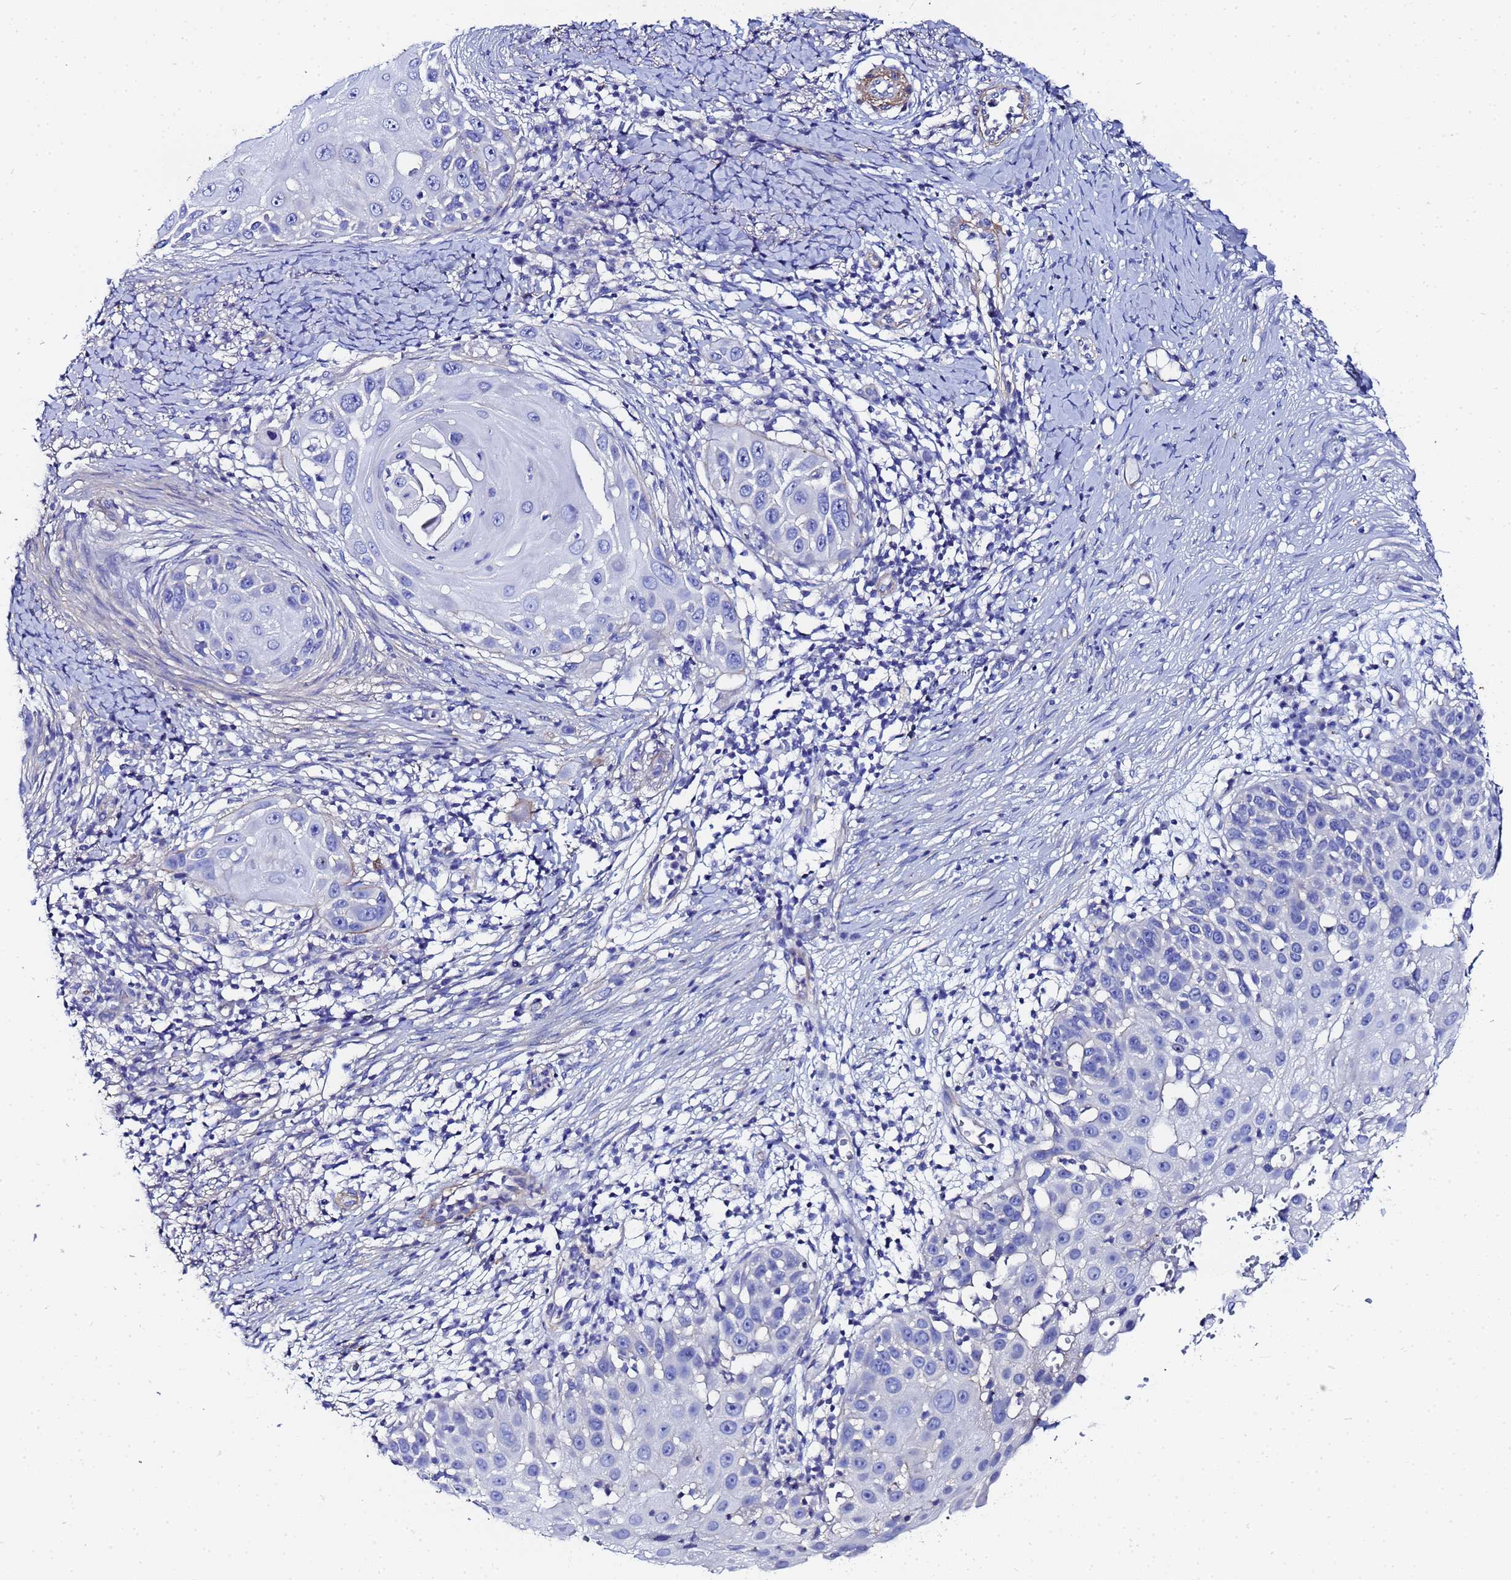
{"staining": {"intensity": "negative", "quantity": "none", "location": "none"}, "tissue": "skin cancer", "cell_type": "Tumor cells", "image_type": "cancer", "snomed": [{"axis": "morphology", "description": "Squamous cell carcinoma, NOS"}, {"axis": "topography", "description": "Skin"}], "caption": "A histopathology image of skin cancer stained for a protein reveals no brown staining in tumor cells.", "gene": "RAB39B", "patient": {"sex": "female", "age": 44}}